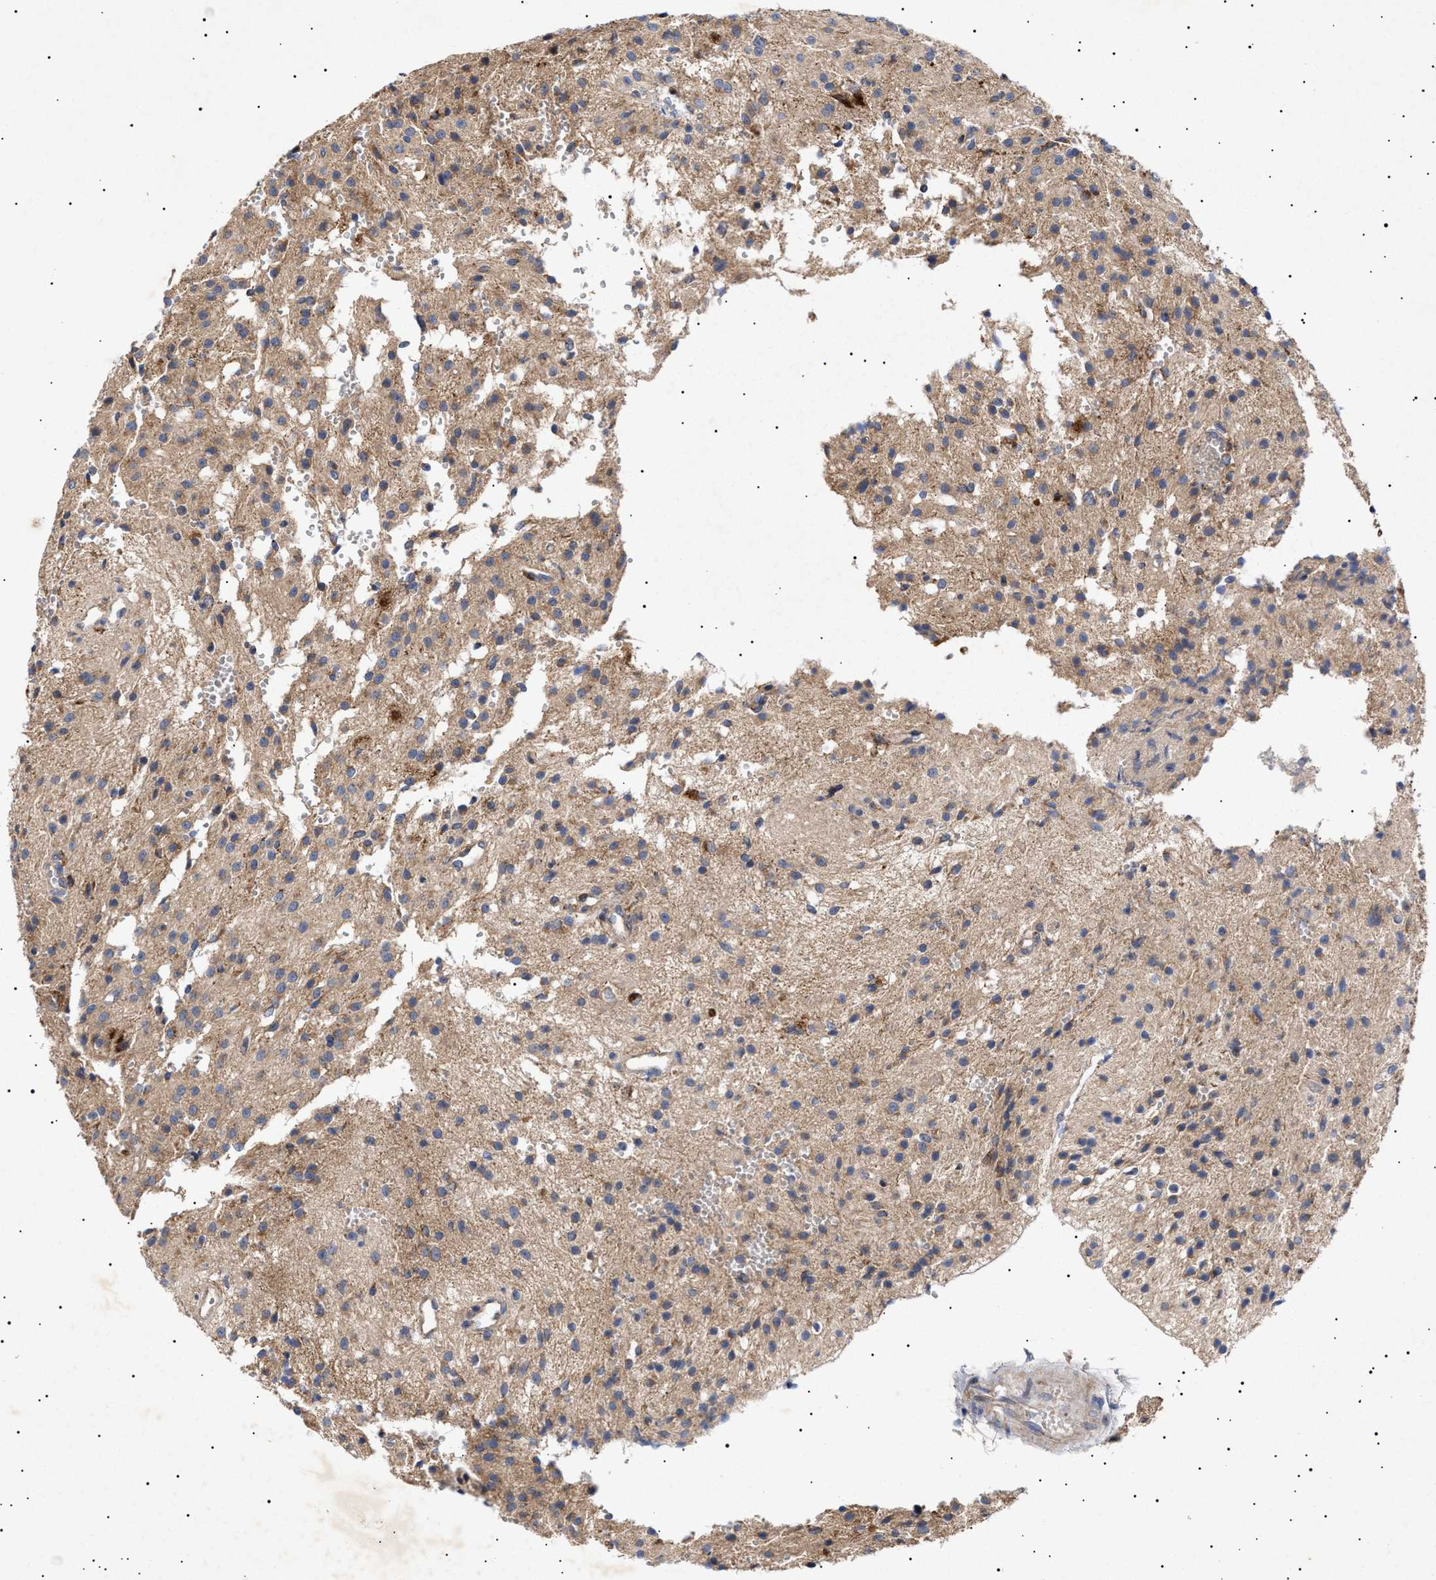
{"staining": {"intensity": "moderate", "quantity": ">75%", "location": "cytoplasmic/membranous"}, "tissue": "glioma", "cell_type": "Tumor cells", "image_type": "cancer", "snomed": [{"axis": "morphology", "description": "Glioma, malignant, High grade"}, {"axis": "topography", "description": "Brain"}], "caption": "Protein positivity by IHC displays moderate cytoplasmic/membranous staining in approximately >75% of tumor cells in glioma. (brown staining indicates protein expression, while blue staining denotes nuclei).", "gene": "MRPL10", "patient": {"sex": "female", "age": 59}}